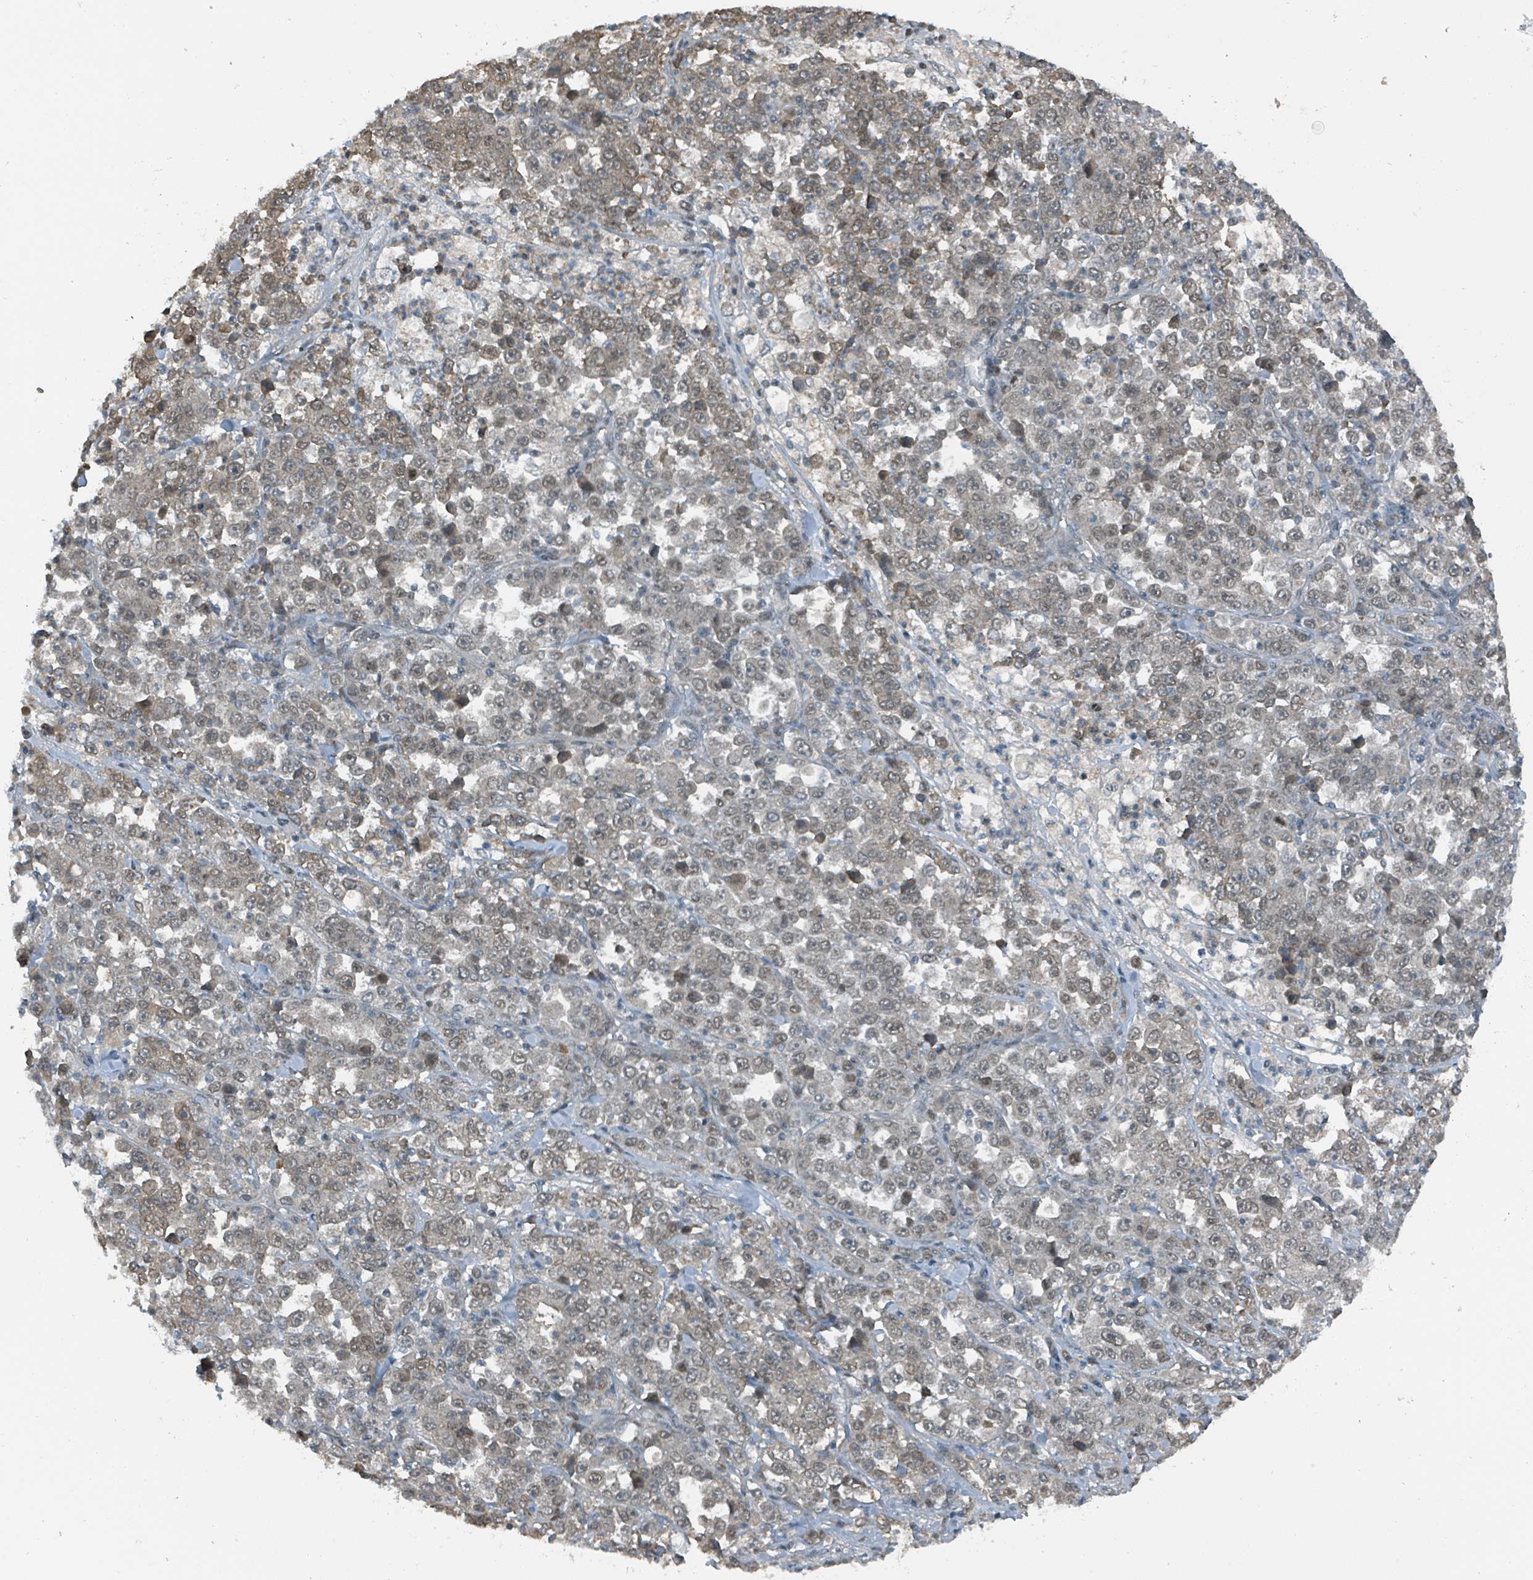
{"staining": {"intensity": "weak", "quantity": "25%-75%", "location": "nuclear"}, "tissue": "stomach cancer", "cell_type": "Tumor cells", "image_type": "cancer", "snomed": [{"axis": "morphology", "description": "Normal tissue, NOS"}, {"axis": "morphology", "description": "Adenocarcinoma, NOS"}, {"axis": "topography", "description": "Stomach, upper"}, {"axis": "topography", "description": "Stomach"}], "caption": "This is an image of immunohistochemistry staining of stomach cancer (adenocarcinoma), which shows weak expression in the nuclear of tumor cells.", "gene": "PHIP", "patient": {"sex": "male", "age": 59}}